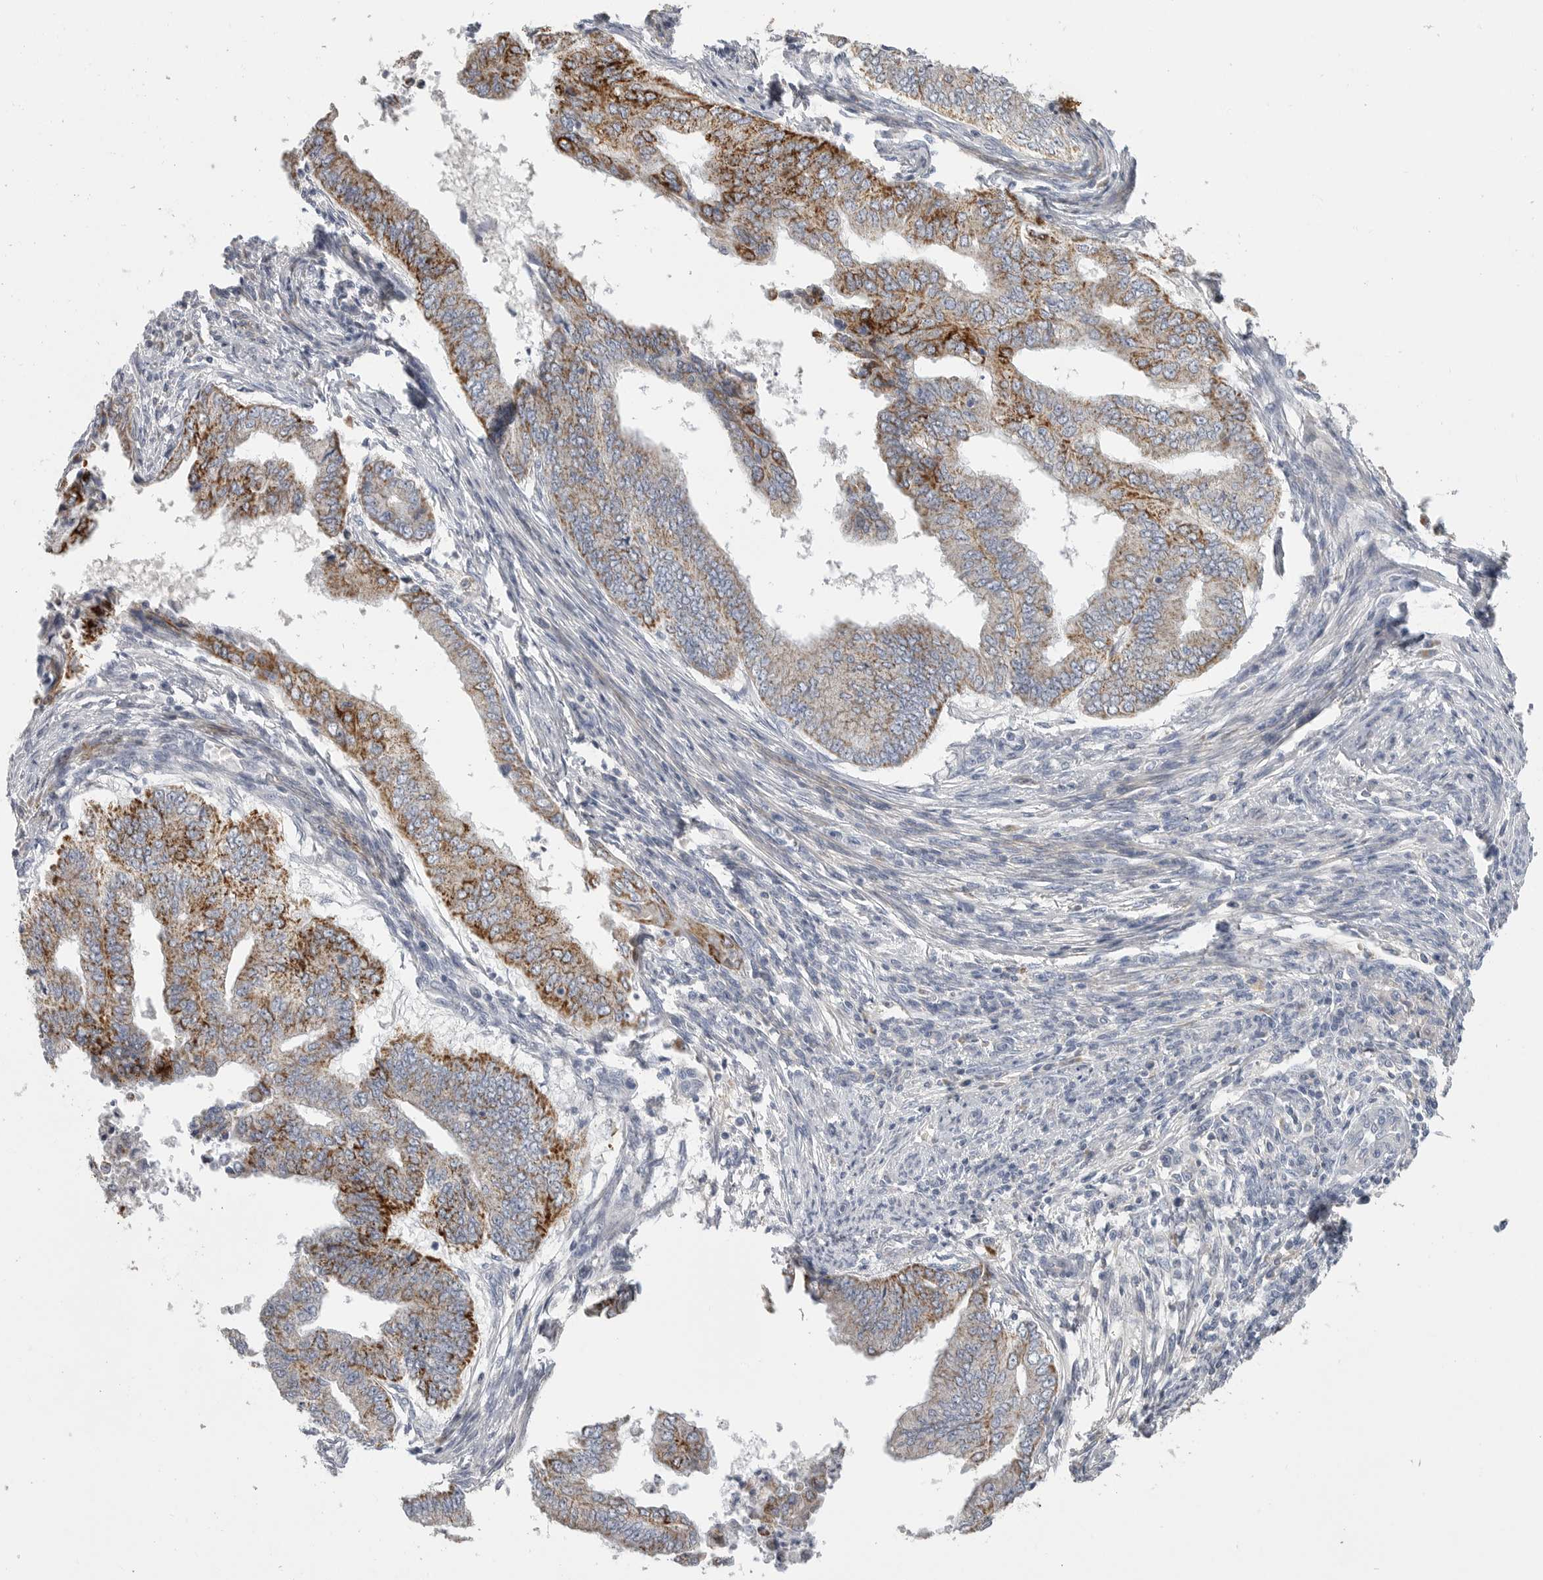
{"staining": {"intensity": "moderate", "quantity": ">75%", "location": "cytoplasmic/membranous"}, "tissue": "endometrial cancer", "cell_type": "Tumor cells", "image_type": "cancer", "snomed": [{"axis": "morphology", "description": "Polyp, NOS"}, {"axis": "morphology", "description": "Adenocarcinoma, NOS"}, {"axis": "morphology", "description": "Adenoma, NOS"}, {"axis": "topography", "description": "Endometrium"}], "caption": "Human adenocarcinoma (endometrial) stained for a protein (brown) demonstrates moderate cytoplasmic/membranous positive positivity in about >75% of tumor cells.", "gene": "SDC3", "patient": {"sex": "female", "age": 79}}